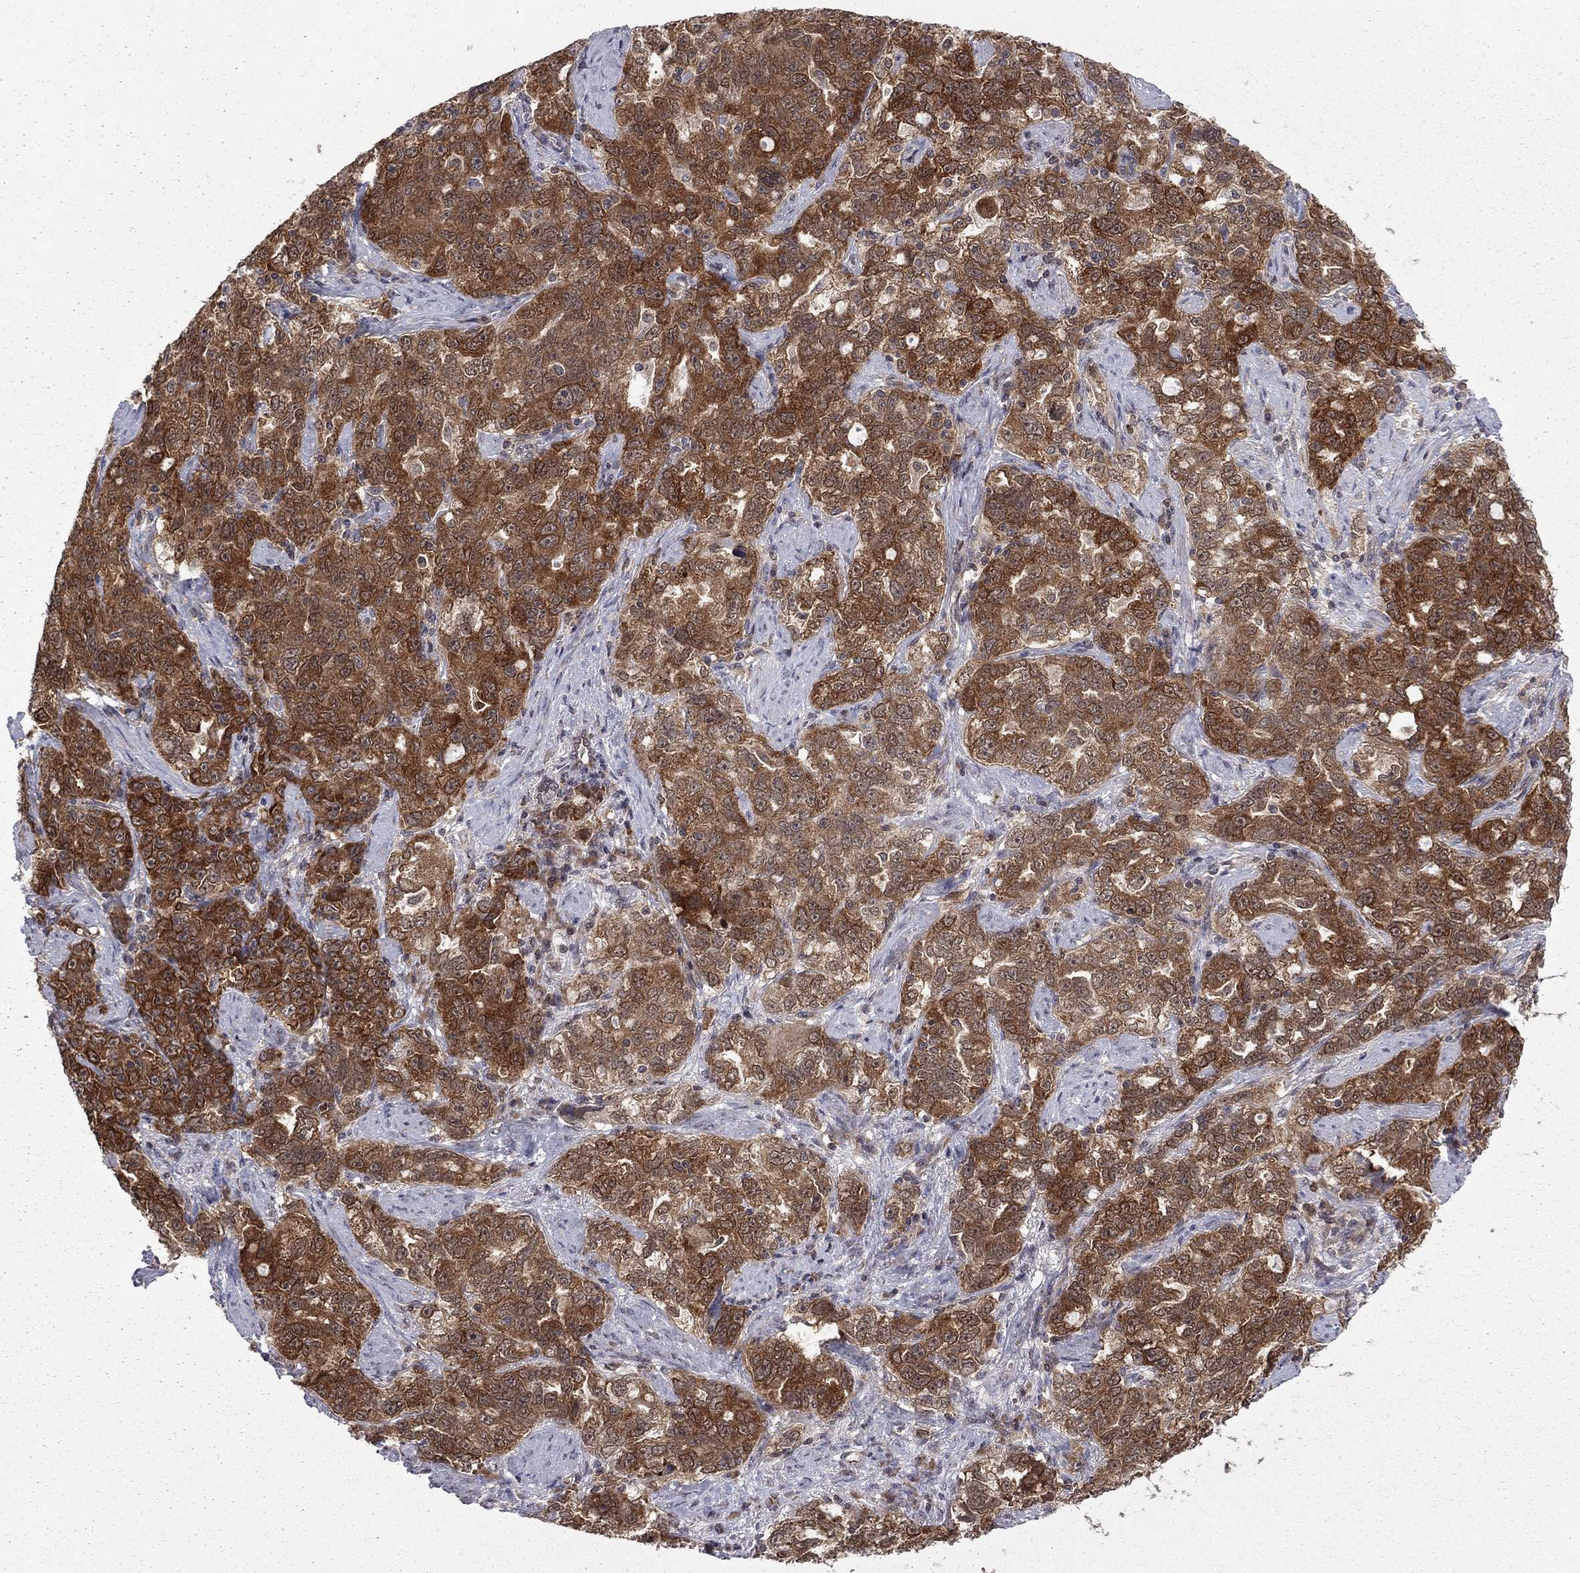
{"staining": {"intensity": "strong", "quantity": ">75%", "location": "cytoplasmic/membranous"}, "tissue": "ovarian cancer", "cell_type": "Tumor cells", "image_type": "cancer", "snomed": [{"axis": "morphology", "description": "Cystadenocarcinoma, serous, NOS"}, {"axis": "topography", "description": "Ovary"}], "caption": "A histopathology image showing strong cytoplasmic/membranous staining in about >75% of tumor cells in serous cystadenocarcinoma (ovarian), as visualized by brown immunohistochemical staining.", "gene": "NAA50", "patient": {"sex": "female", "age": 51}}